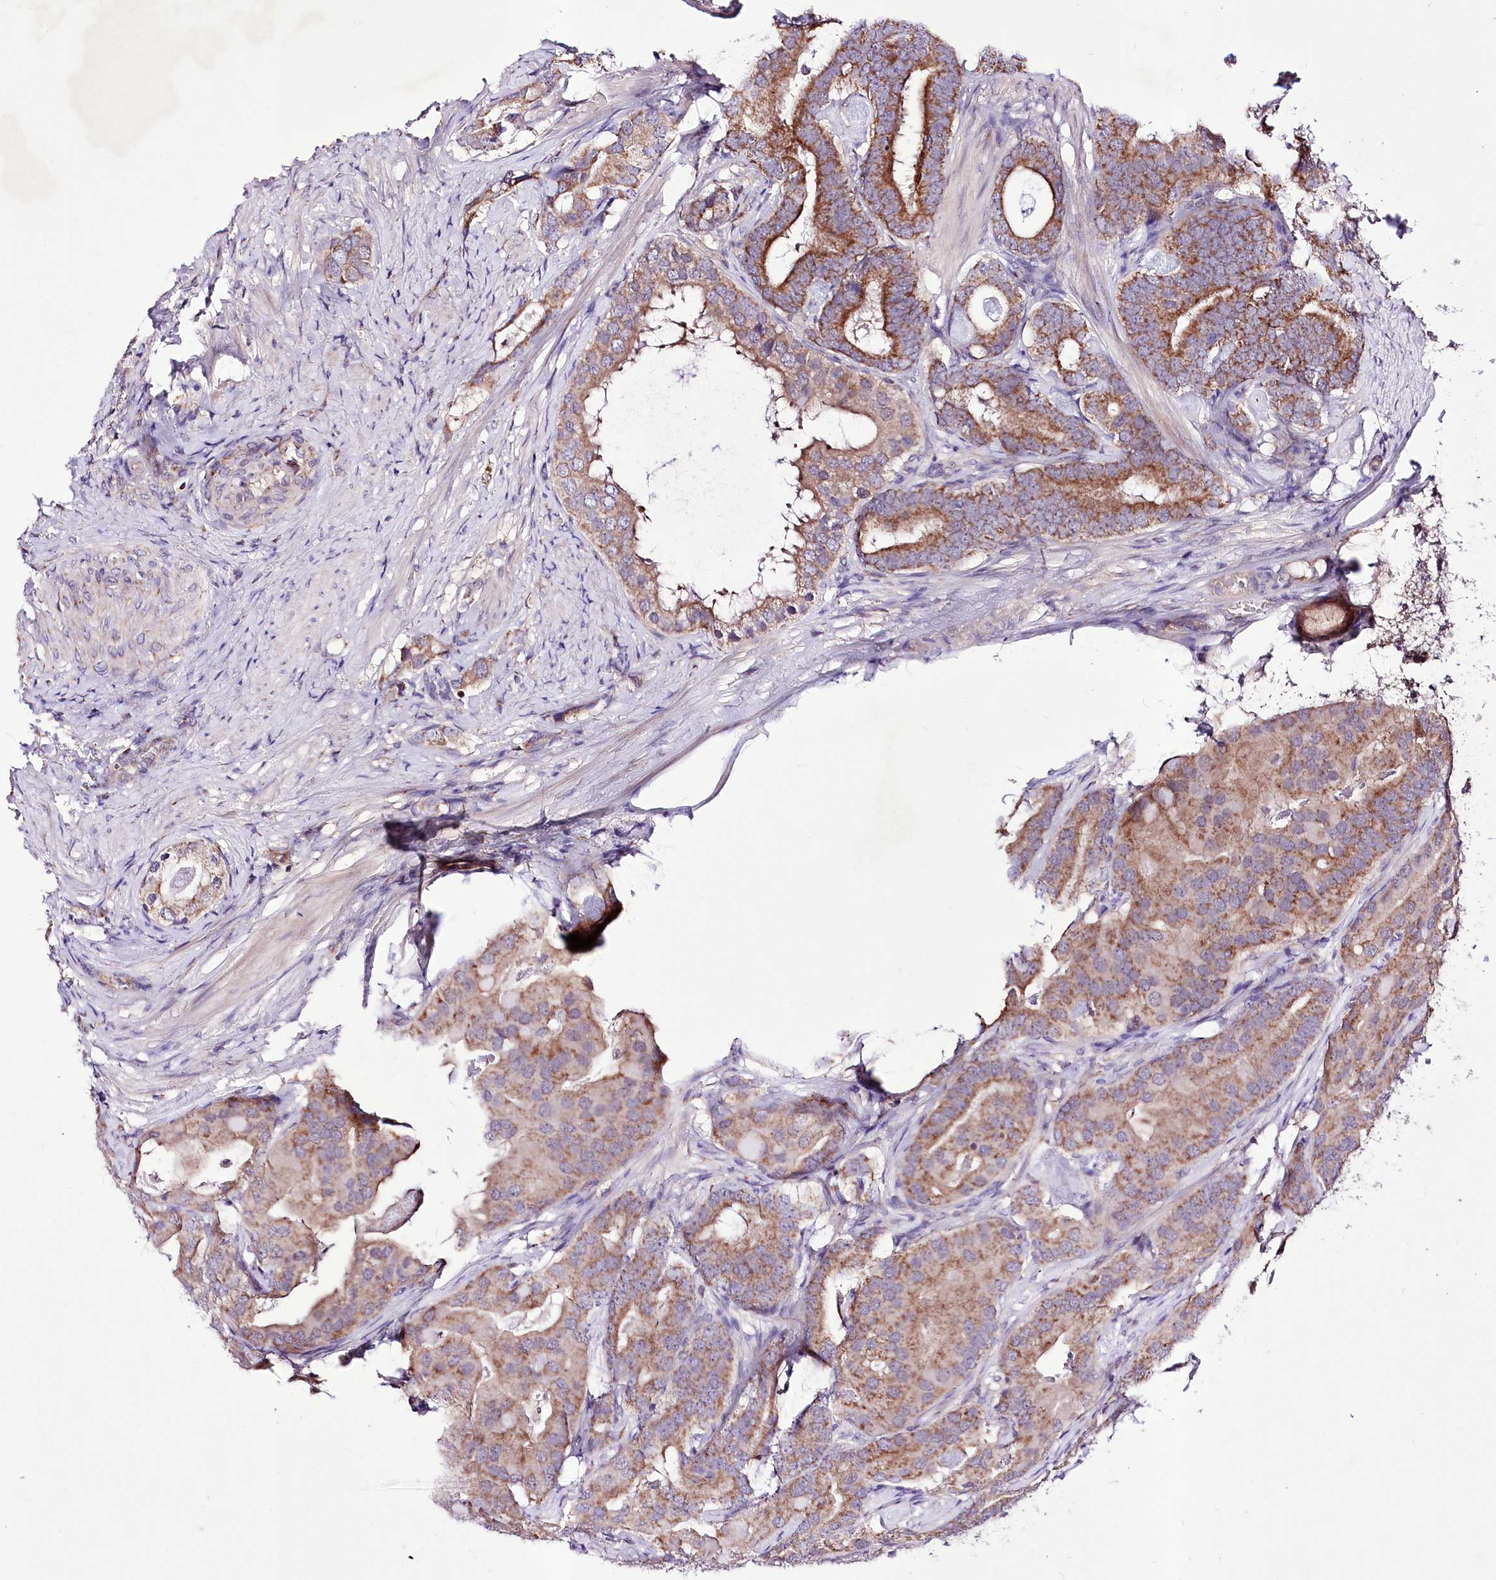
{"staining": {"intensity": "moderate", "quantity": ">75%", "location": "cytoplasmic/membranous"}, "tissue": "prostate cancer", "cell_type": "Tumor cells", "image_type": "cancer", "snomed": [{"axis": "morphology", "description": "Adenocarcinoma, Low grade"}, {"axis": "topography", "description": "Prostate"}], "caption": "Immunohistochemical staining of human prostate cancer demonstrates medium levels of moderate cytoplasmic/membranous protein positivity in about >75% of tumor cells.", "gene": "ATE1", "patient": {"sex": "male", "age": 71}}